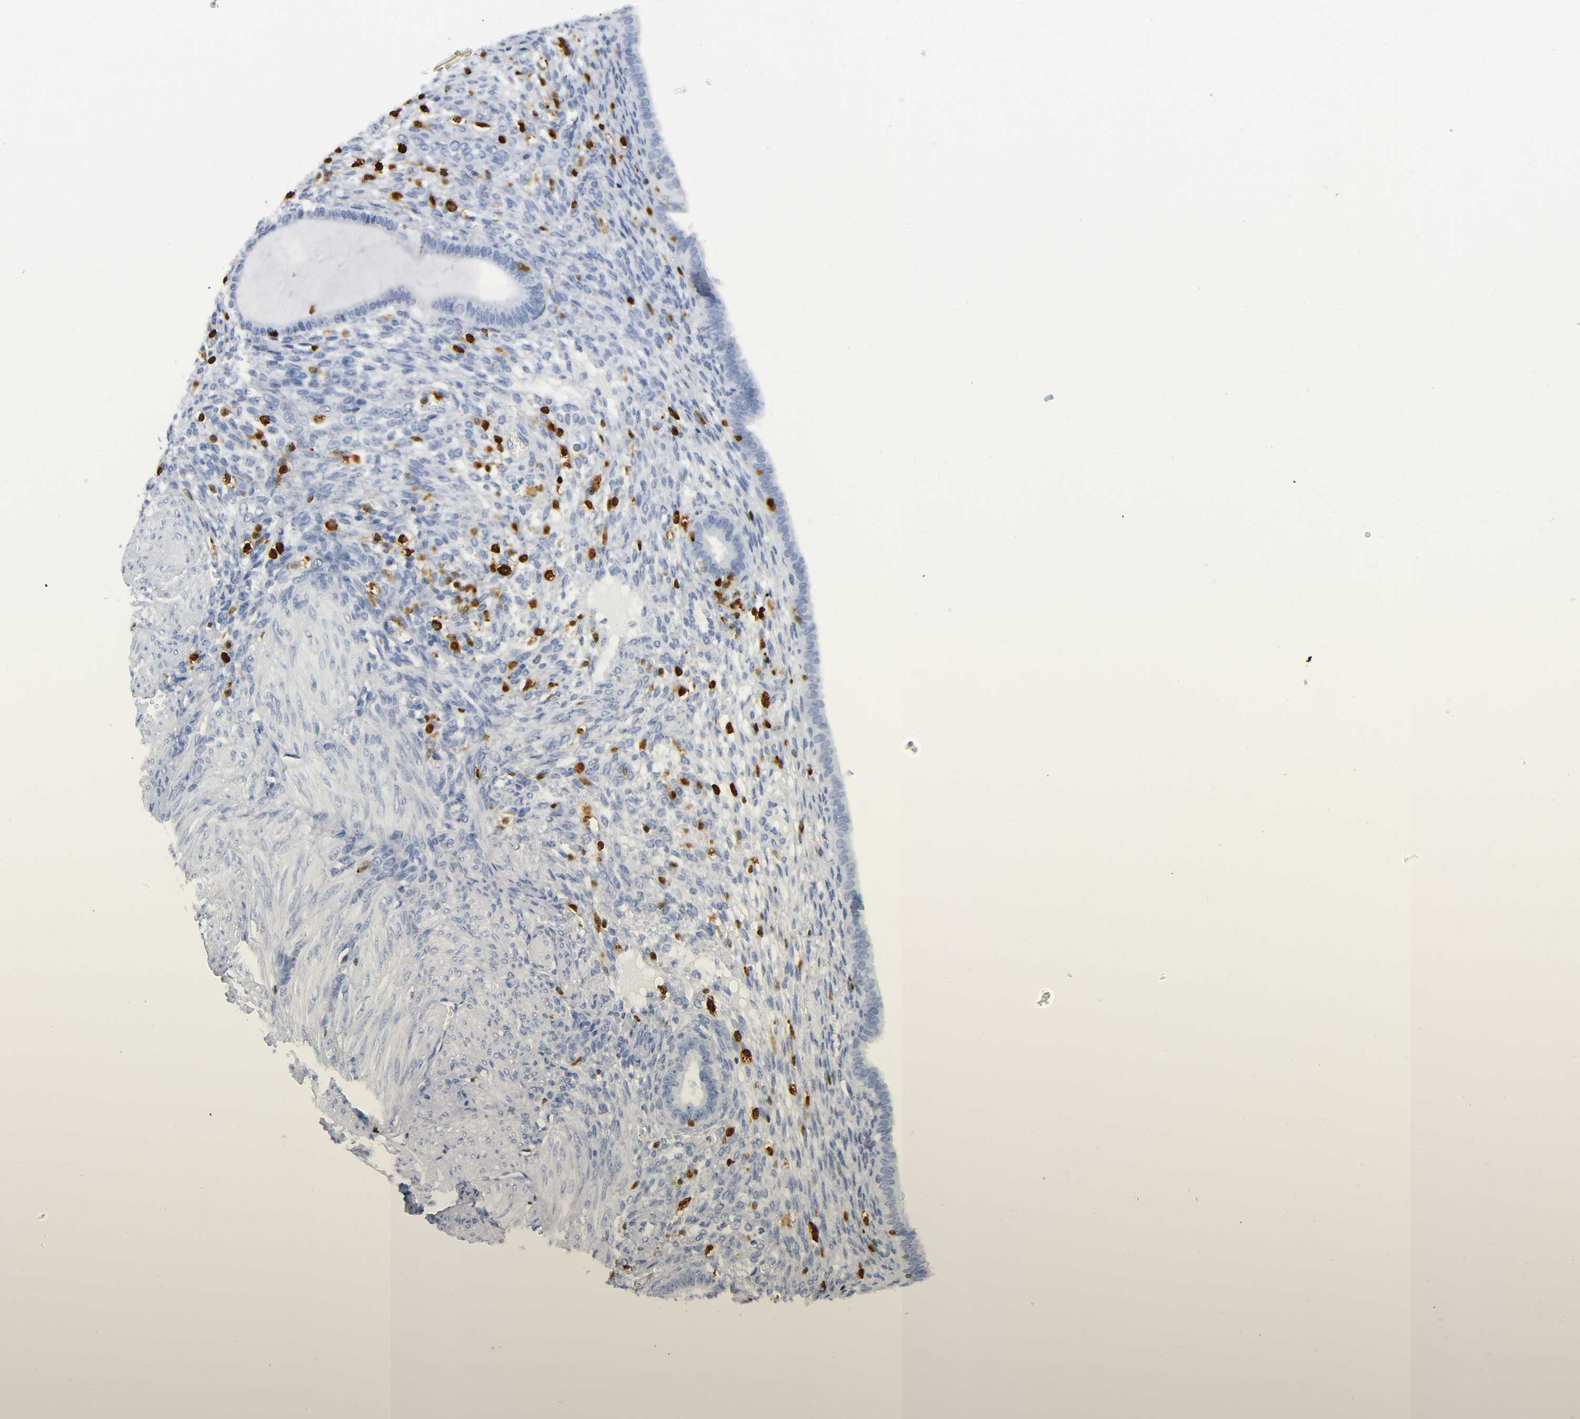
{"staining": {"intensity": "negative", "quantity": "none", "location": "none"}, "tissue": "endometrium", "cell_type": "Cells in endometrial stroma", "image_type": "normal", "snomed": [{"axis": "morphology", "description": "Normal tissue, NOS"}, {"axis": "topography", "description": "Endometrium"}], "caption": "Immunohistochemistry of unremarkable endometrium demonstrates no expression in cells in endometrial stroma.", "gene": "DOK2", "patient": {"sex": "female", "age": 72}}